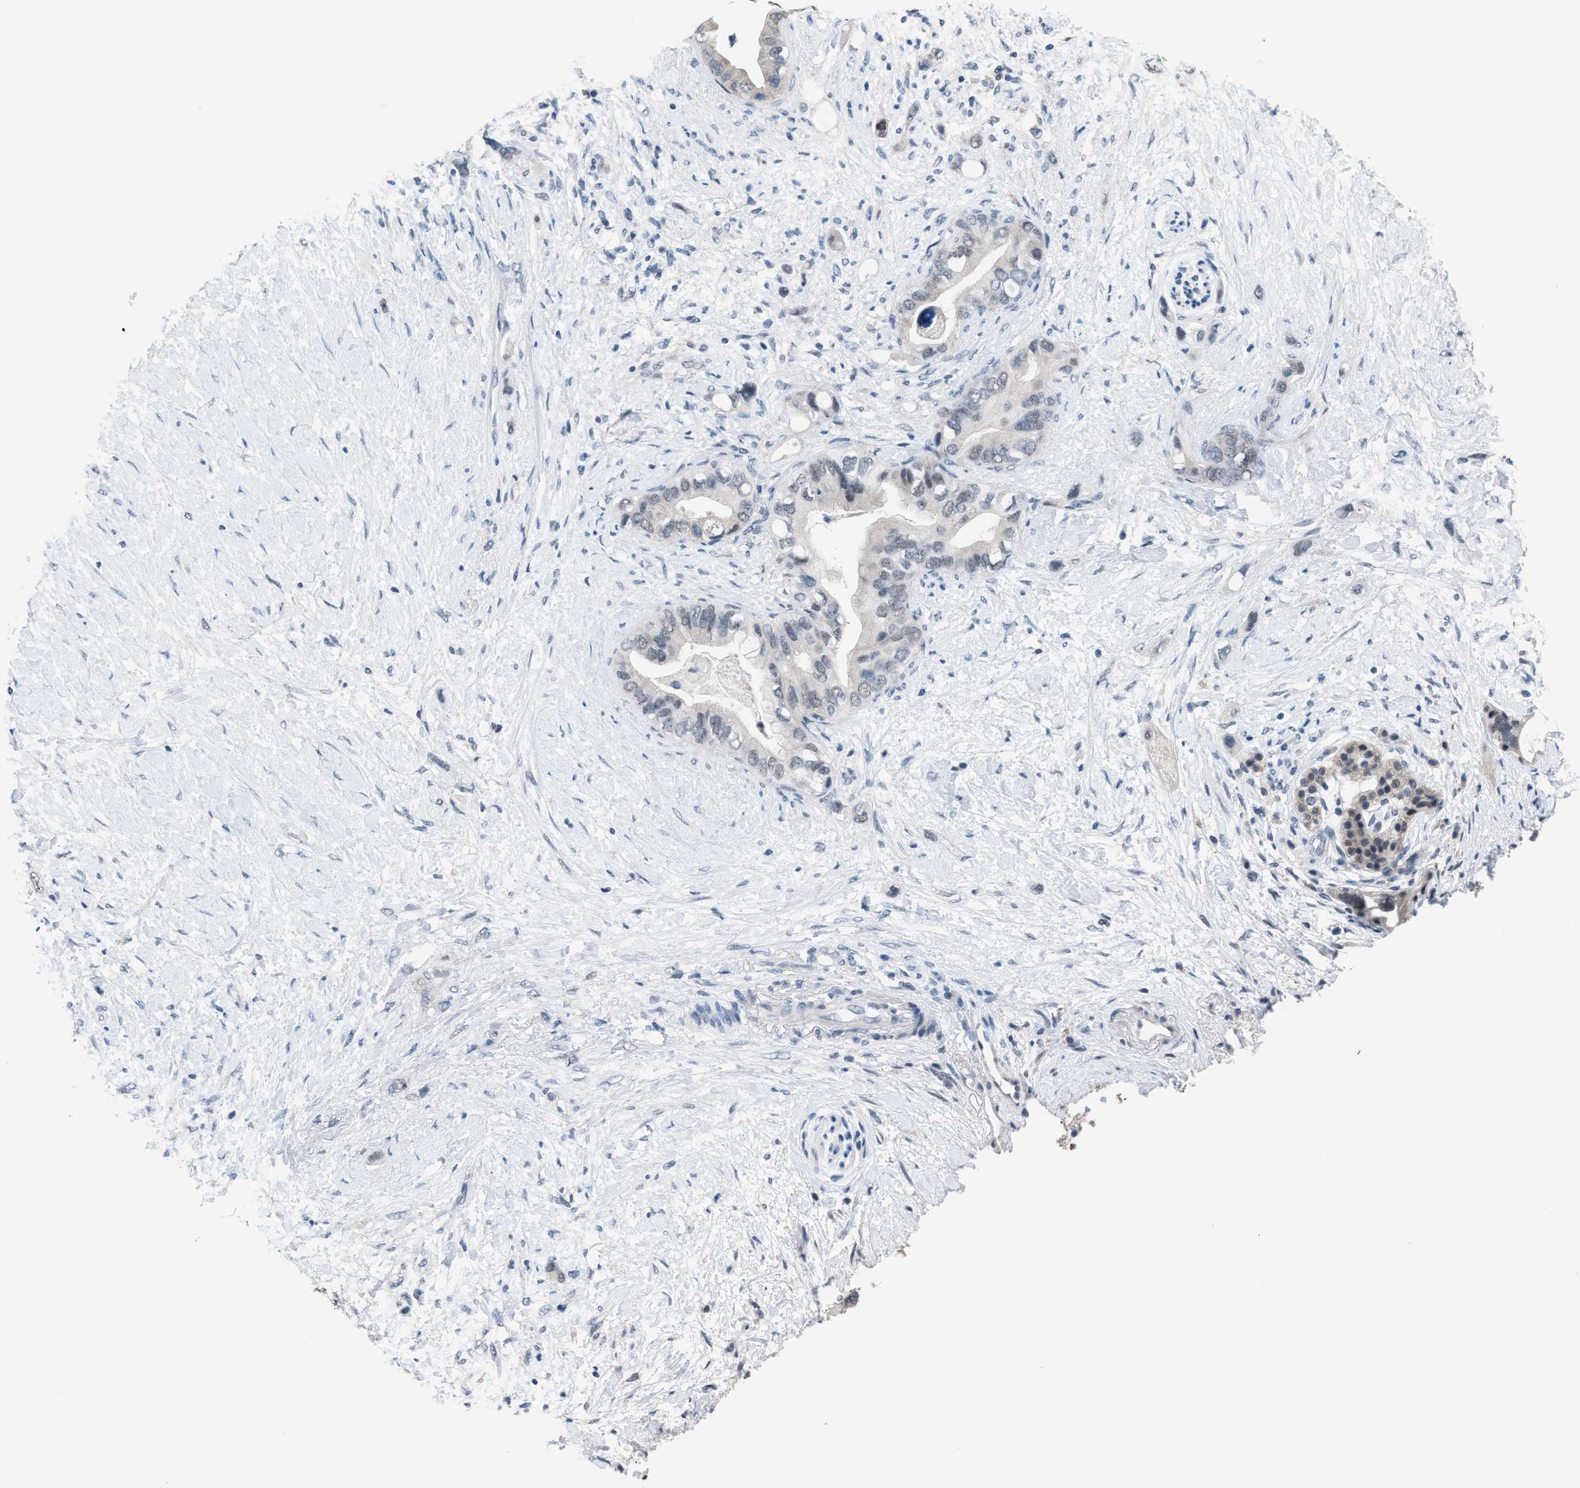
{"staining": {"intensity": "negative", "quantity": "none", "location": "none"}, "tissue": "pancreatic cancer", "cell_type": "Tumor cells", "image_type": "cancer", "snomed": [{"axis": "morphology", "description": "Adenocarcinoma, NOS"}, {"axis": "topography", "description": "Pancreas"}], "caption": "The photomicrograph exhibits no staining of tumor cells in pancreatic cancer (adenocarcinoma).", "gene": "ANAPC11", "patient": {"sex": "female", "age": 56}}